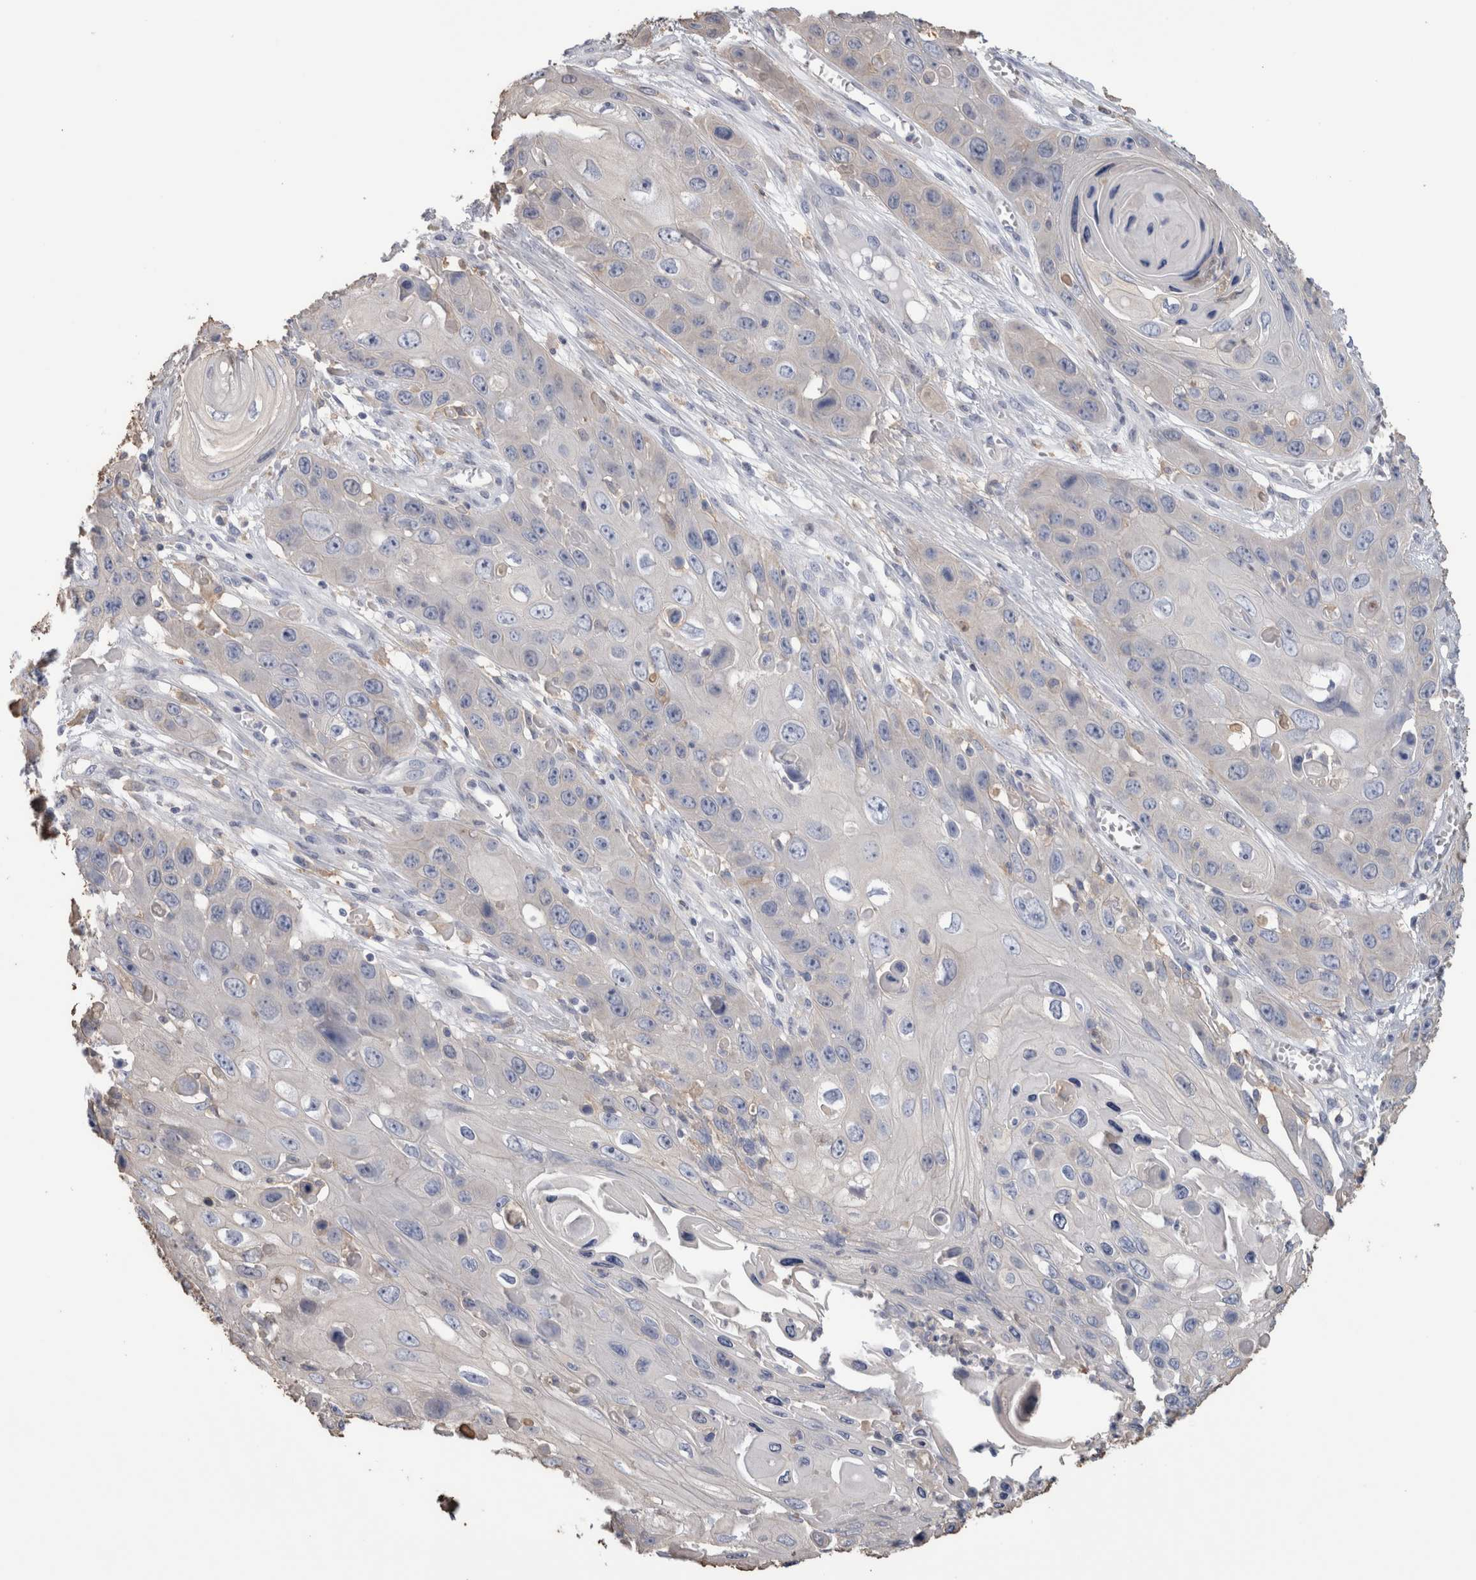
{"staining": {"intensity": "negative", "quantity": "none", "location": "none"}, "tissue": "skin cancer", "cell_type": "Tumor cells", "image_type": "cancer", "snomed": [{"axis": "morphology", "description": "Squamous cell carcinoma, NOS"}, {"axis": "topography", "description": "Skin"}], "caption": "High power microscopy histopathology image of an immunohistochemistry image of skin cancer, revealing no significant expression in tumor cells.", "gene": "SCRN1", "patient": {"sex": "male", "age": 55}}